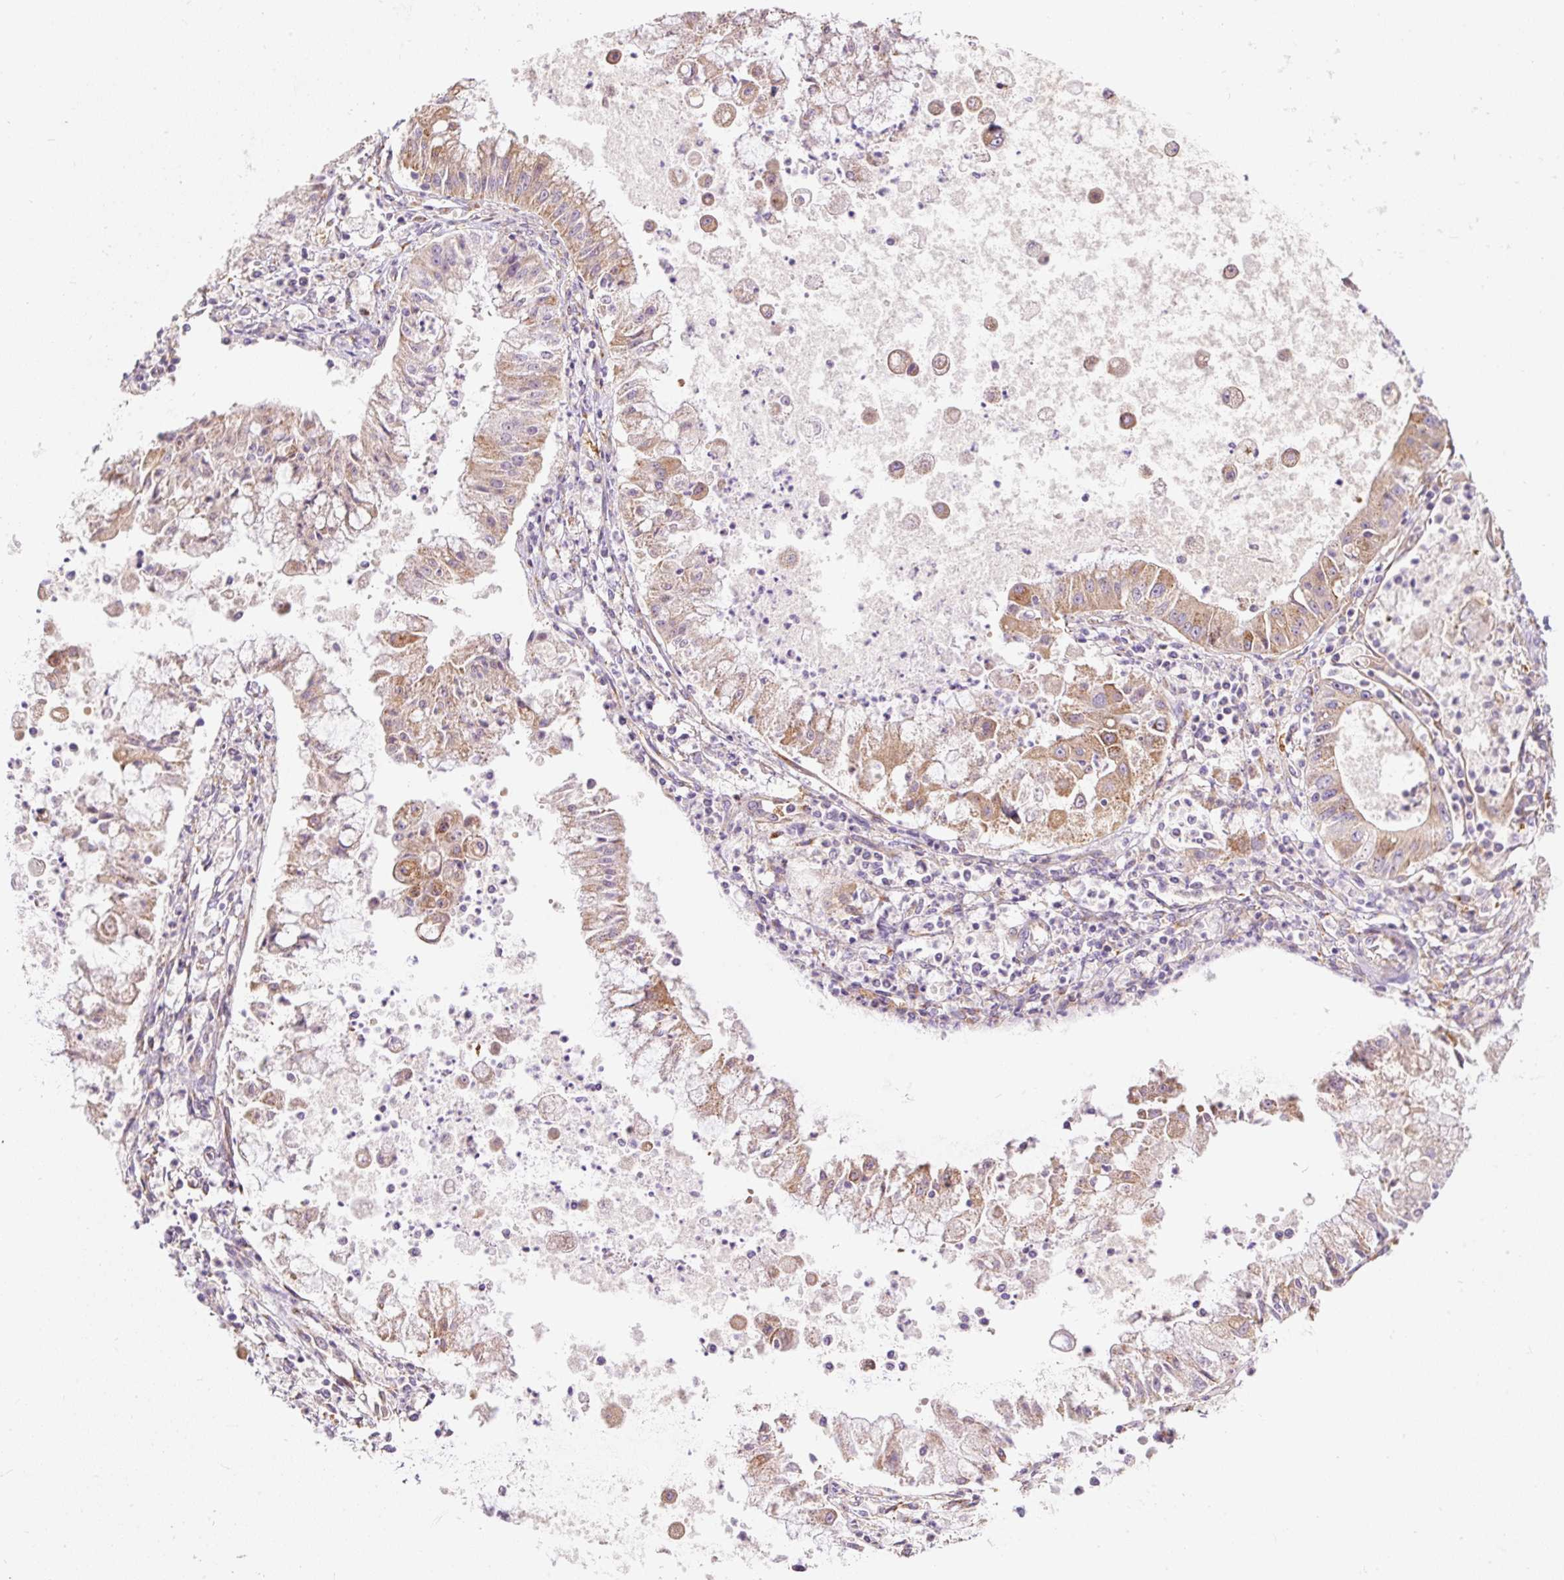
{"staining": {"intensity": "moderate", "quantity": ">75%", "location": "cytoplasmic/membranous"}, "tissue": "ovarian cancer", "cell_type": "Tumor cells", "image_type": "cancer", "snomed": [{"axis": "morphology", "description": "Cystadenocarcinoma, mucinous, NOS"}, {"axis": "topography", "description": "Ovary"}], "caption": "Immunohistochemistry image of ovarian cancer (mucinous cystadenocarcinoma) stained for a protein (brown), which shows medium levels of moderate cytoplasmic/membranous expression in about >75% of tumor cells.", "gene": "PRRC2A", "patient": {"sex": "female", "age": 70}}